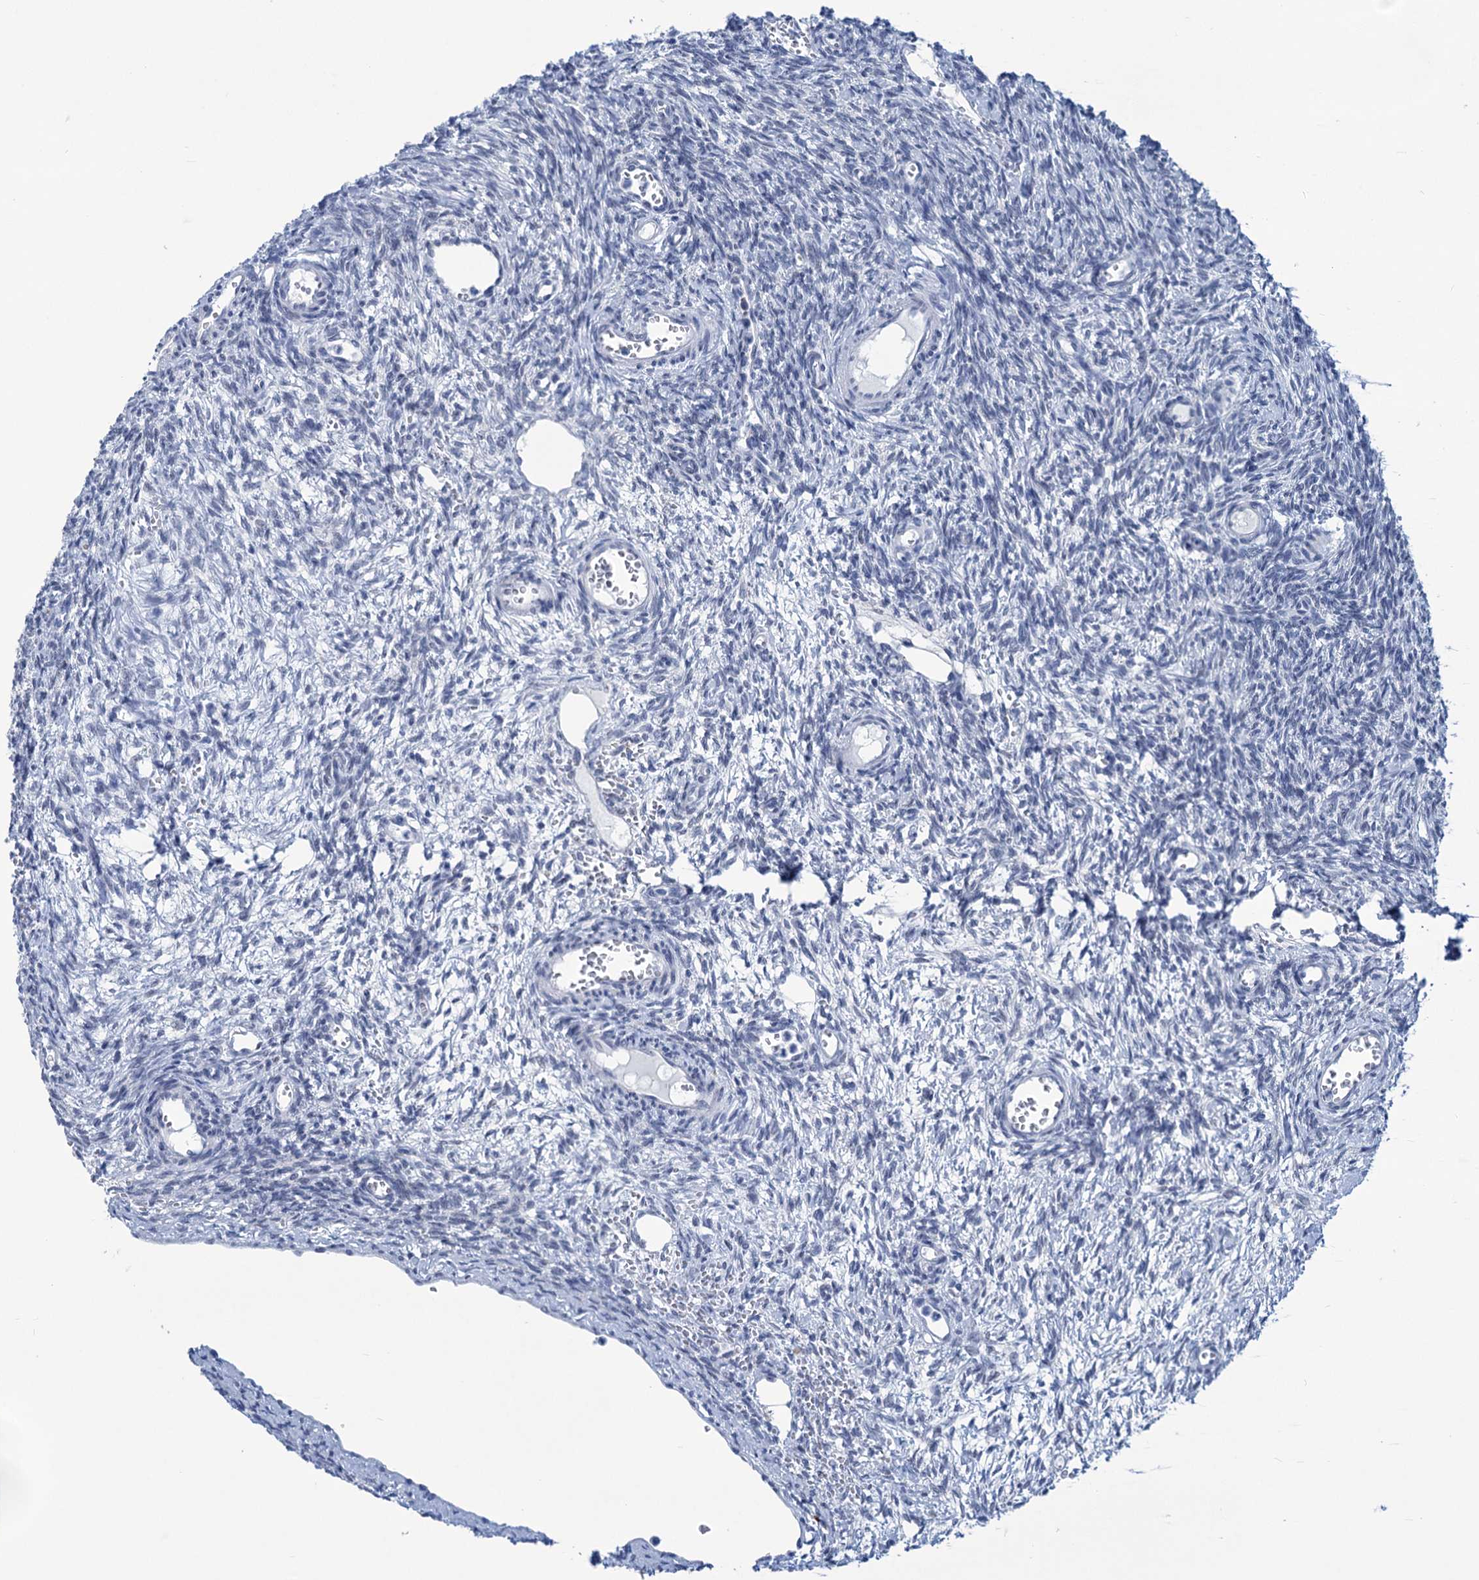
{"staining": {"intensity": "negative", "quantity": "none", "location": "none"}, "tissue": "ovary", "cell_type": "Ovarian stroma cells", "image_type": "normal", "snomed": [{"axis": "morphology", "description": "Normal tissue, NOS"}, {"axis": "topography", "description": "Ovary"}], "caption": "DAB (3,3'-diaminobenzidine) immunohistochemical staining of unremarkable ovary exhibits no significant expression in ovarian stroma cells.", "gene": "NEU3", "patient": {"sex": "female", "age": 39}}